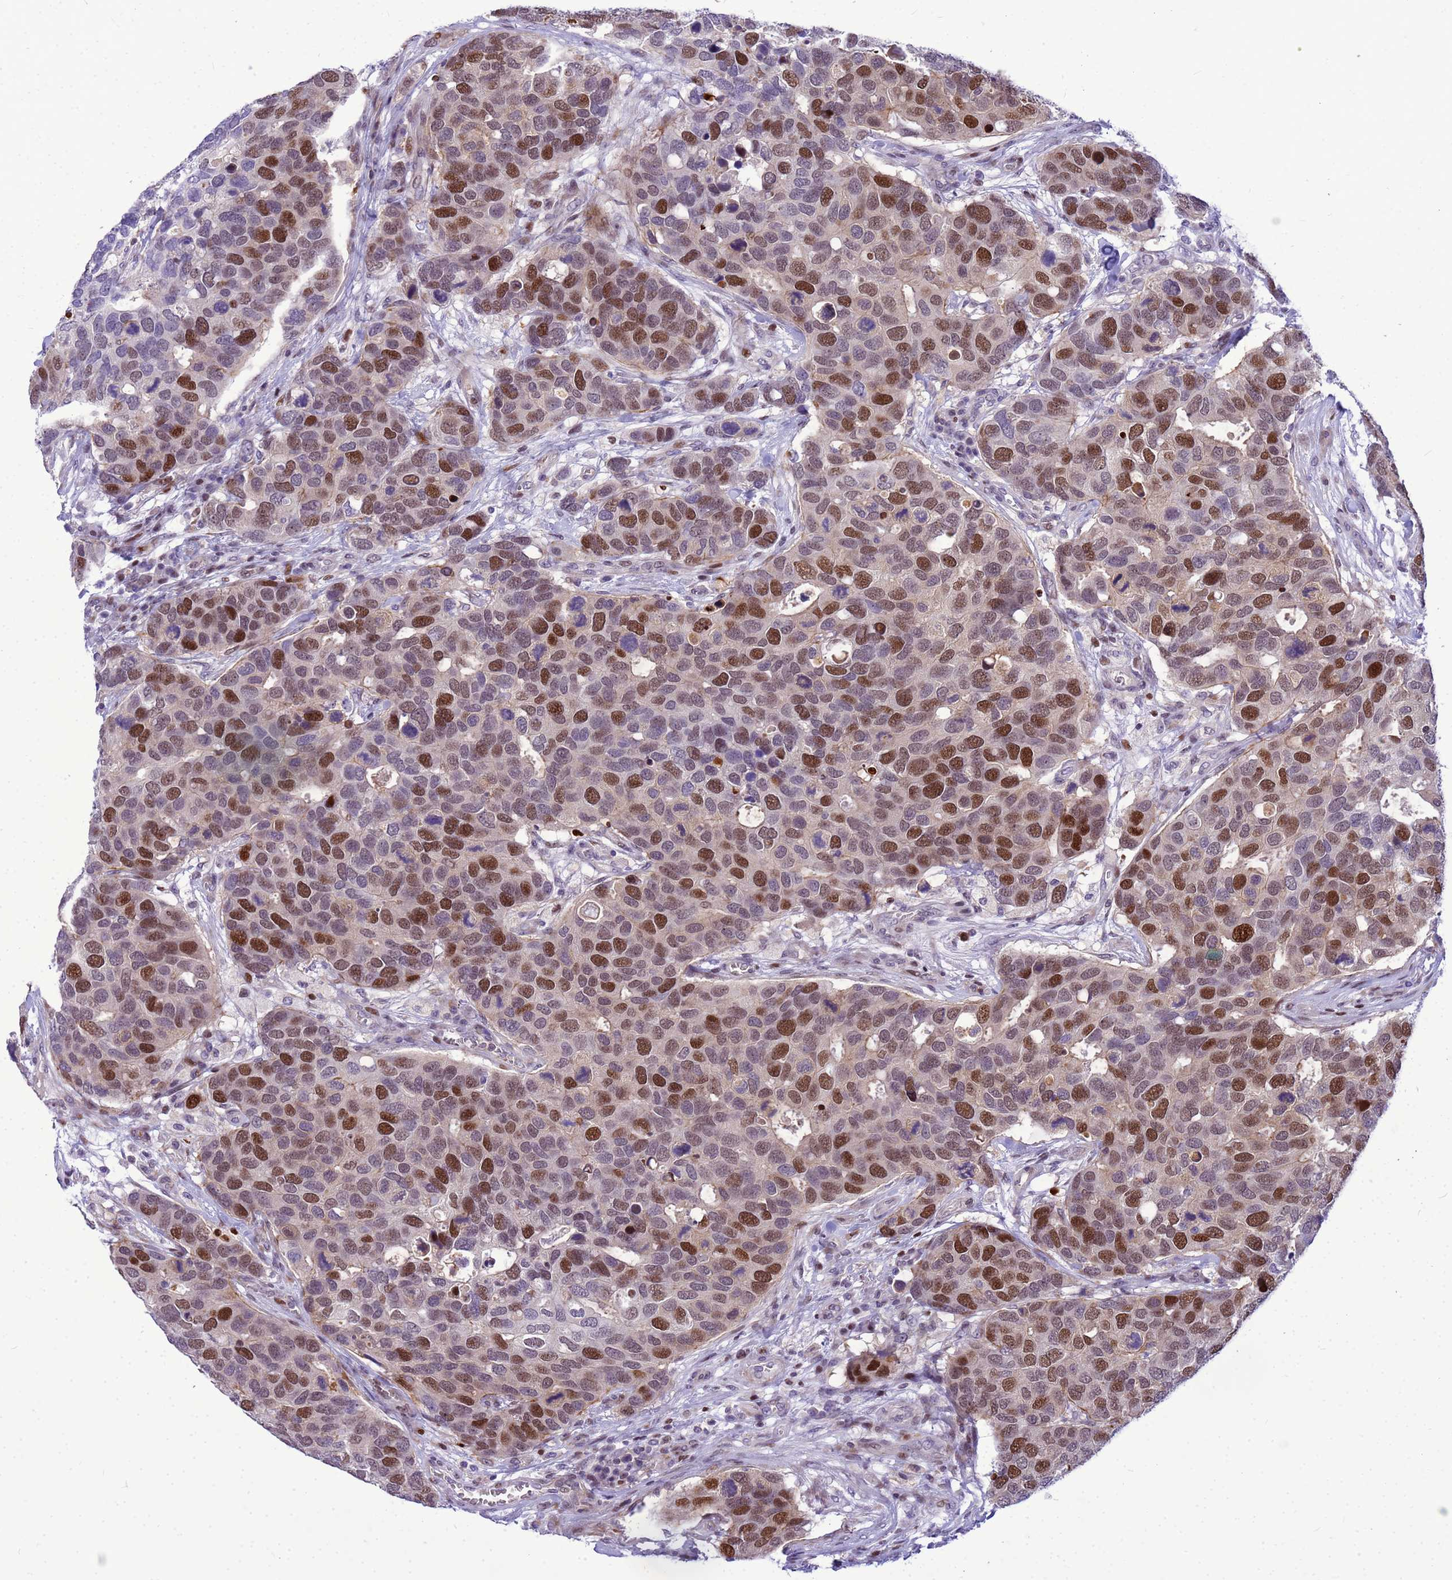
{"staining": {"intensity": "strong", "quantity": "25%-75%", "location": "nuclear"}, "tissue": "breast cancer", "cell_type": "Tumor cells", "image_type": "cancer", "snomed": [{"axis": "morphology", "description": "Duct carcinoma"}, {"axis": "topography", "description": "Breast"}], "caption": "This histopathology image demonstrates immunohistochemistry staining of infiltrating ductal carcinoma (breast), with high strong nuclear expression in approximately 25%-75% of tumor cells.", "gene": "ADAMTS7", "patient": {"sex": "female", "age": 83}}